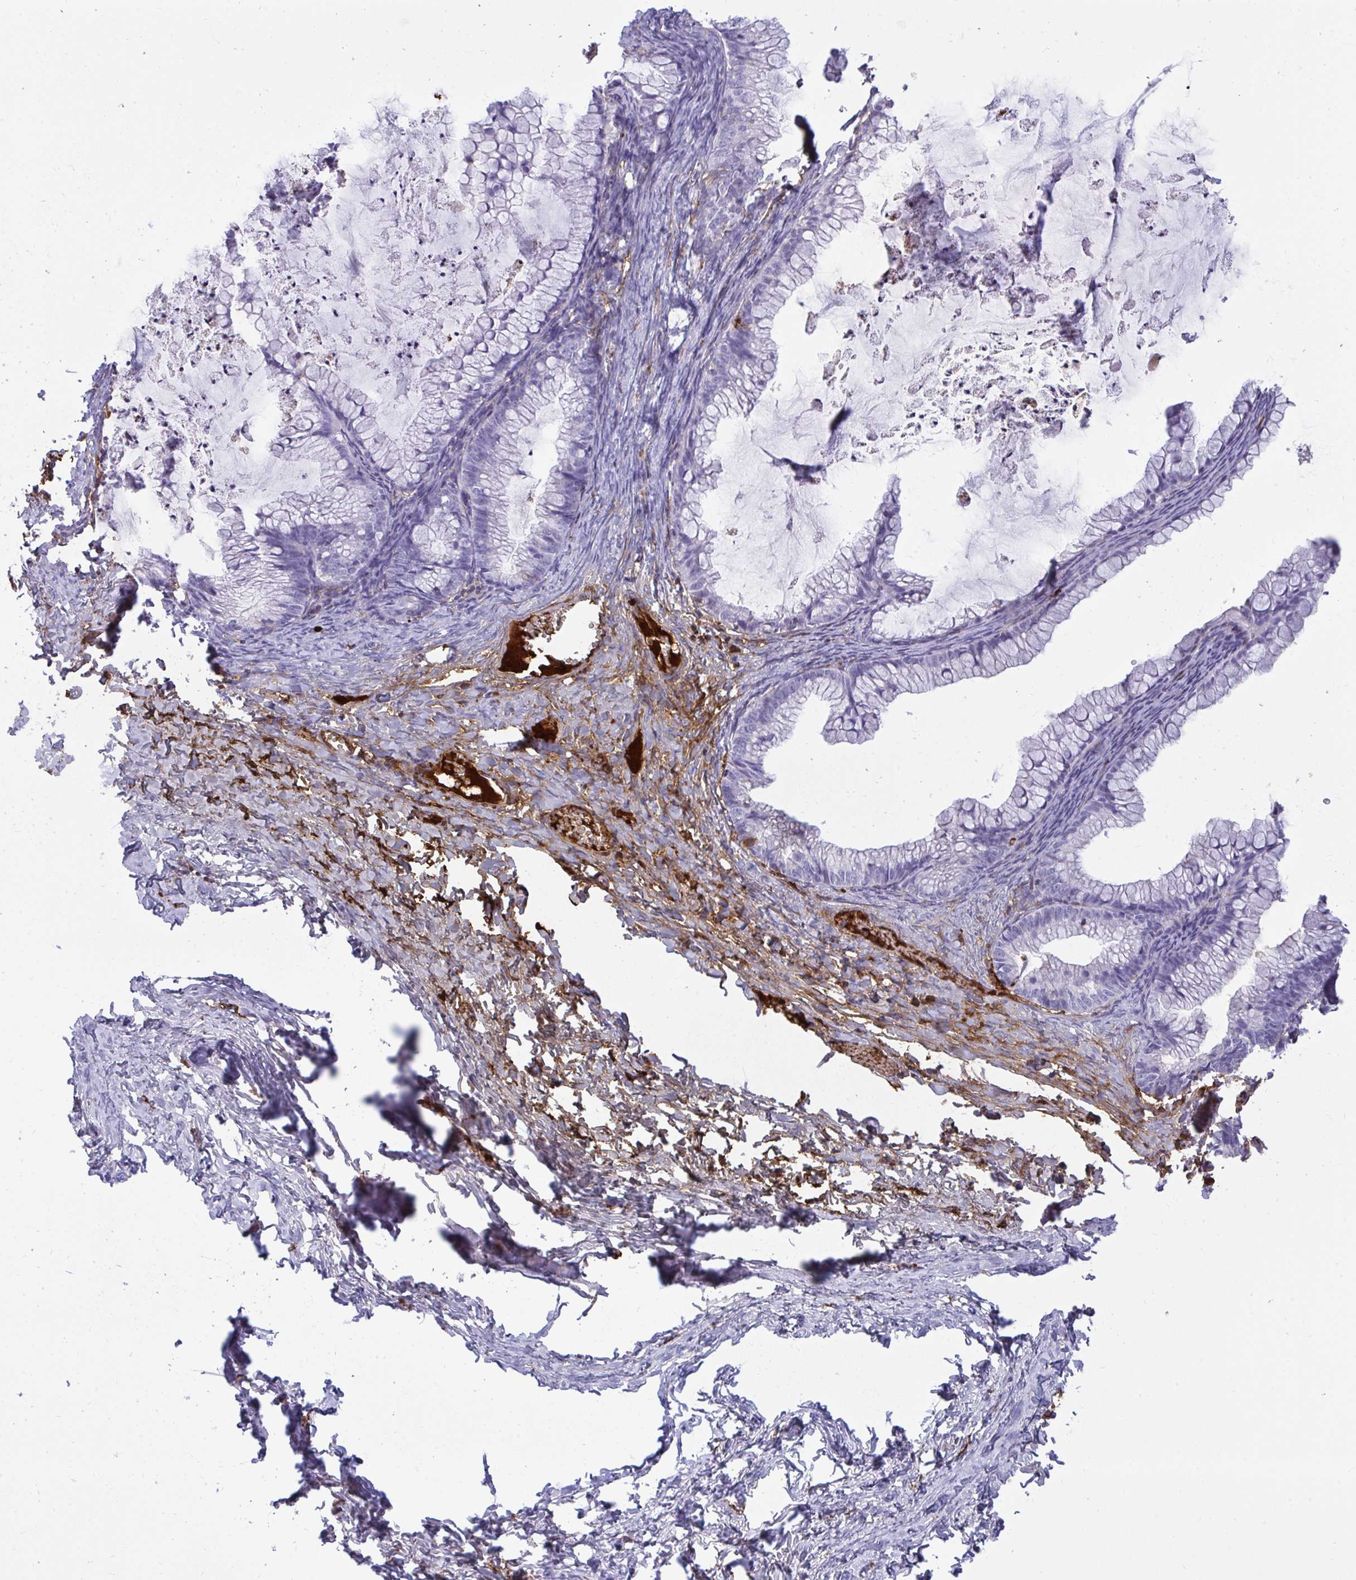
{"staining": {"intensity": "negative", "quantity": "none", "location": "none"}, "tissue": "ovarian cancer", "cell_type": "Tumor cells", "image_type": "cancer", "snomed": [{"axis": "morphology", "description": "Cystadenocarcinoma, mucinous, NOS"}, {"axis": "topography", "description": "Ovary"}], "caption": "Ovarian cancer (mucinous cystadenocarcinoma) was stained to show a protein in brown. There is no significant staining in tumor cells.", "gene": "F2", "patient": {"sex": "female", "age": 35}}